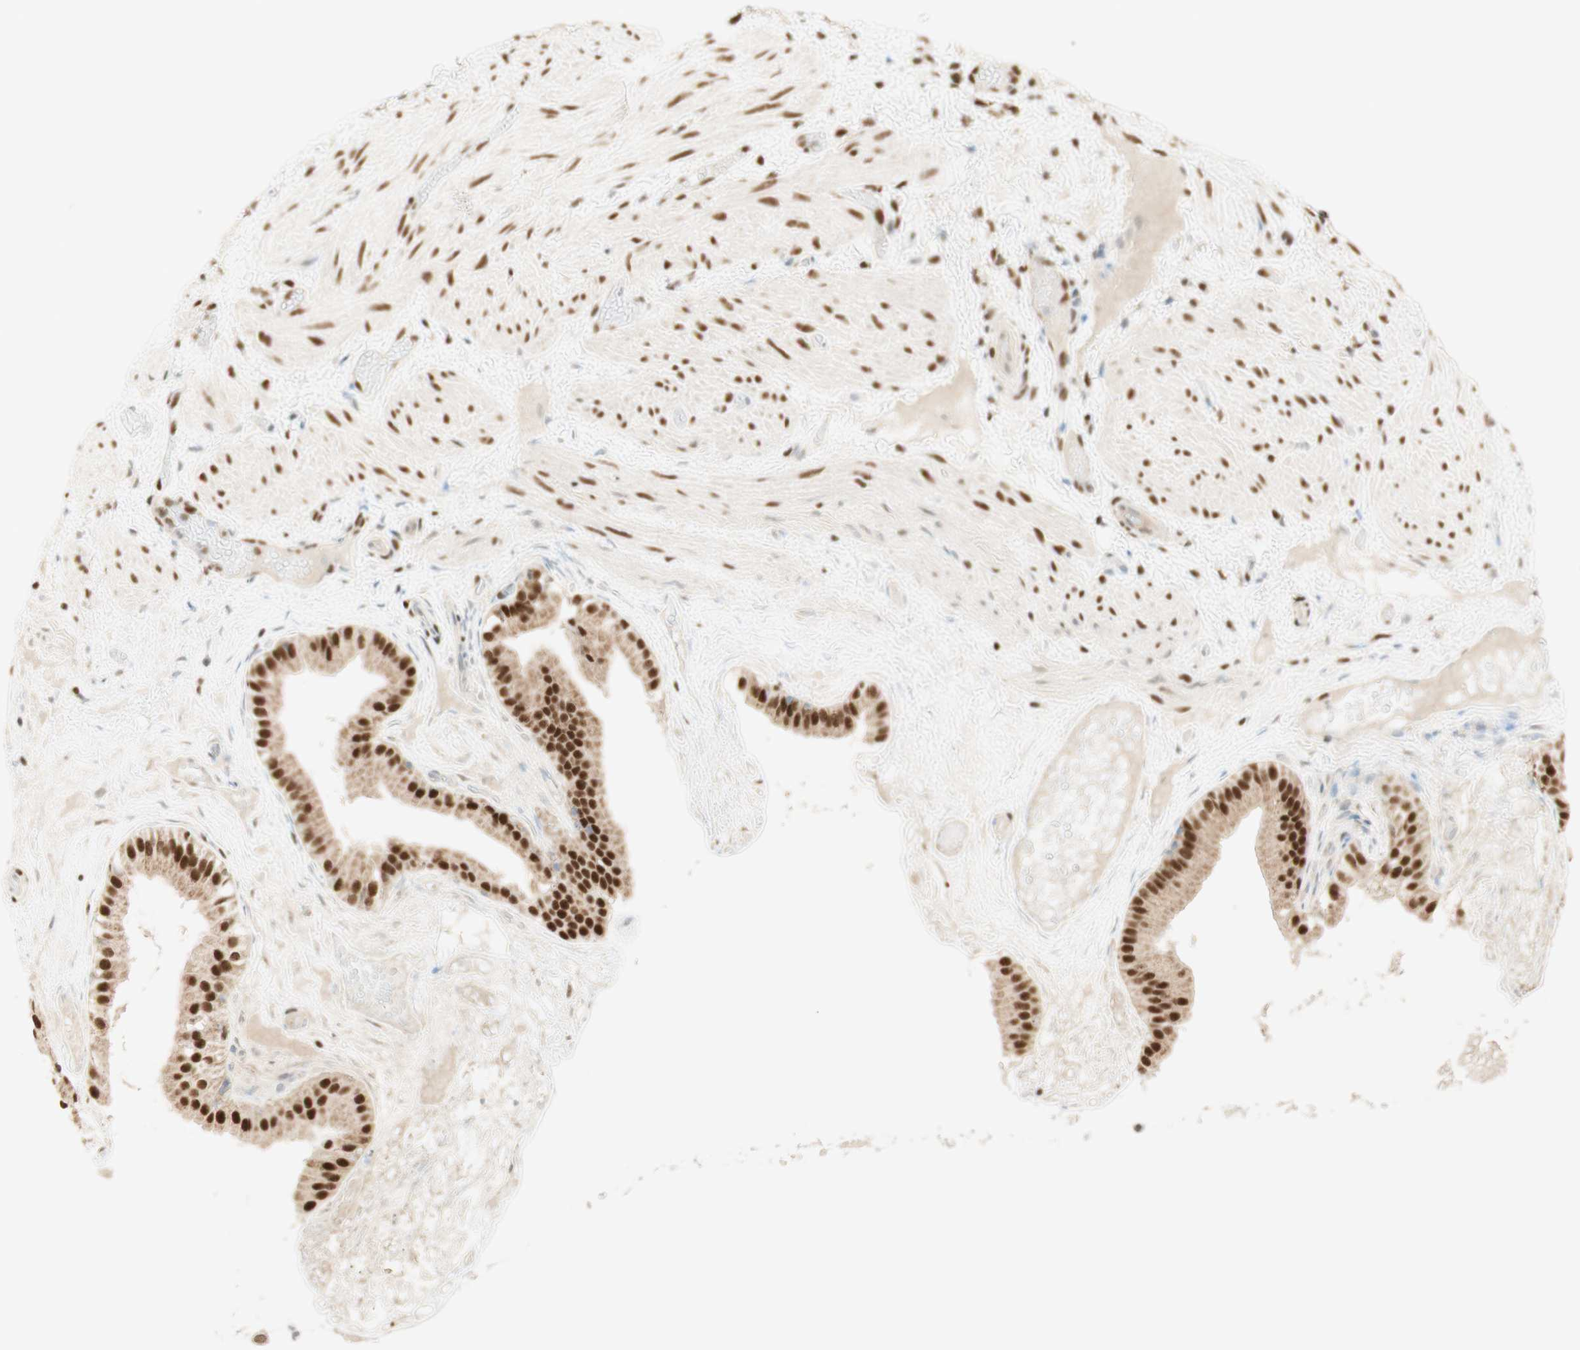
{"staining": {"intensity": "strong", "quantity": ">75%", "location": "cytoplasmic/membranous,nuclear"}, "tissue": "gallbladder", "cell_type": "Glandular cells", "image_type": "normal", "snomed": [{"axis": "morphology", "description": "Normal tissue, NOS"}, {"axis": "topography", "description": "Gallbladder"}], "caption": "There is high levels of strong cytoplasmic/membranous,nuclear expression in glandular cells of benign gallbladder, as demonstrated by immunohistochemical staining (brown color).", "gene": "ZNF782", "patient": {"sex": "female", "age": 26}}